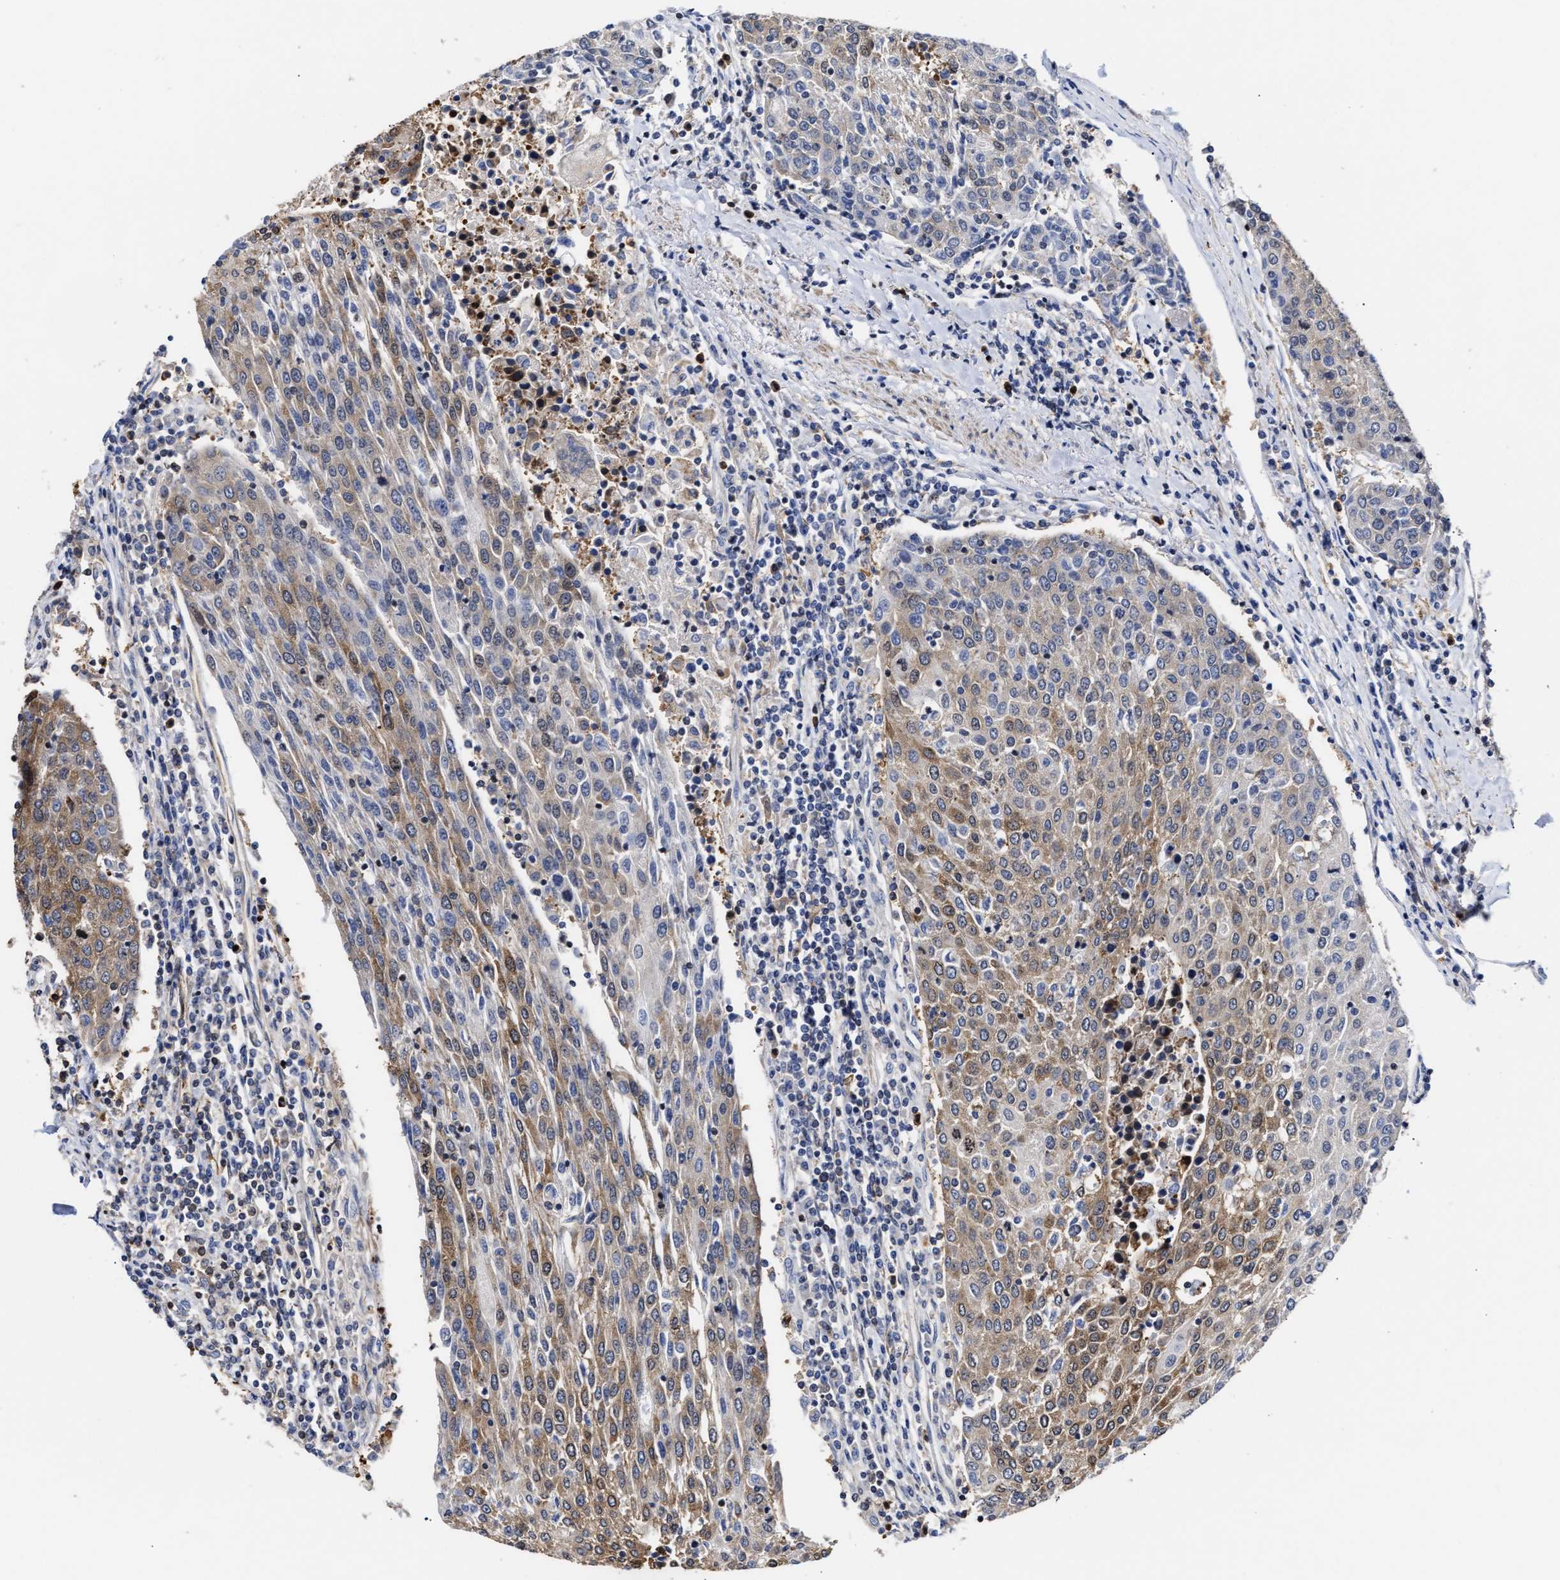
{"staining": {"intensity": "moderate", "quantity": "25%-75%", "location": "cytoplasmic/membranous"}, "tissue": "urothelial cancer", "cell_type": "Tumor cells", "image_type": "cancer", "snomed": [{"axis": "morphology", "description": "Urothelial carcinoma, High grade"}, {"axis": "topography", "description": "Urinary bladder"}], "caption": "DAB immunohistochemical staining of urothelial carcinoma (high-grade) shows moderate cytoplasmic/membranous protein staining in about 25%-75% of tumor cells.", "gene": "KLHDC1", "patient": {"sex": "female", "age": 85}}